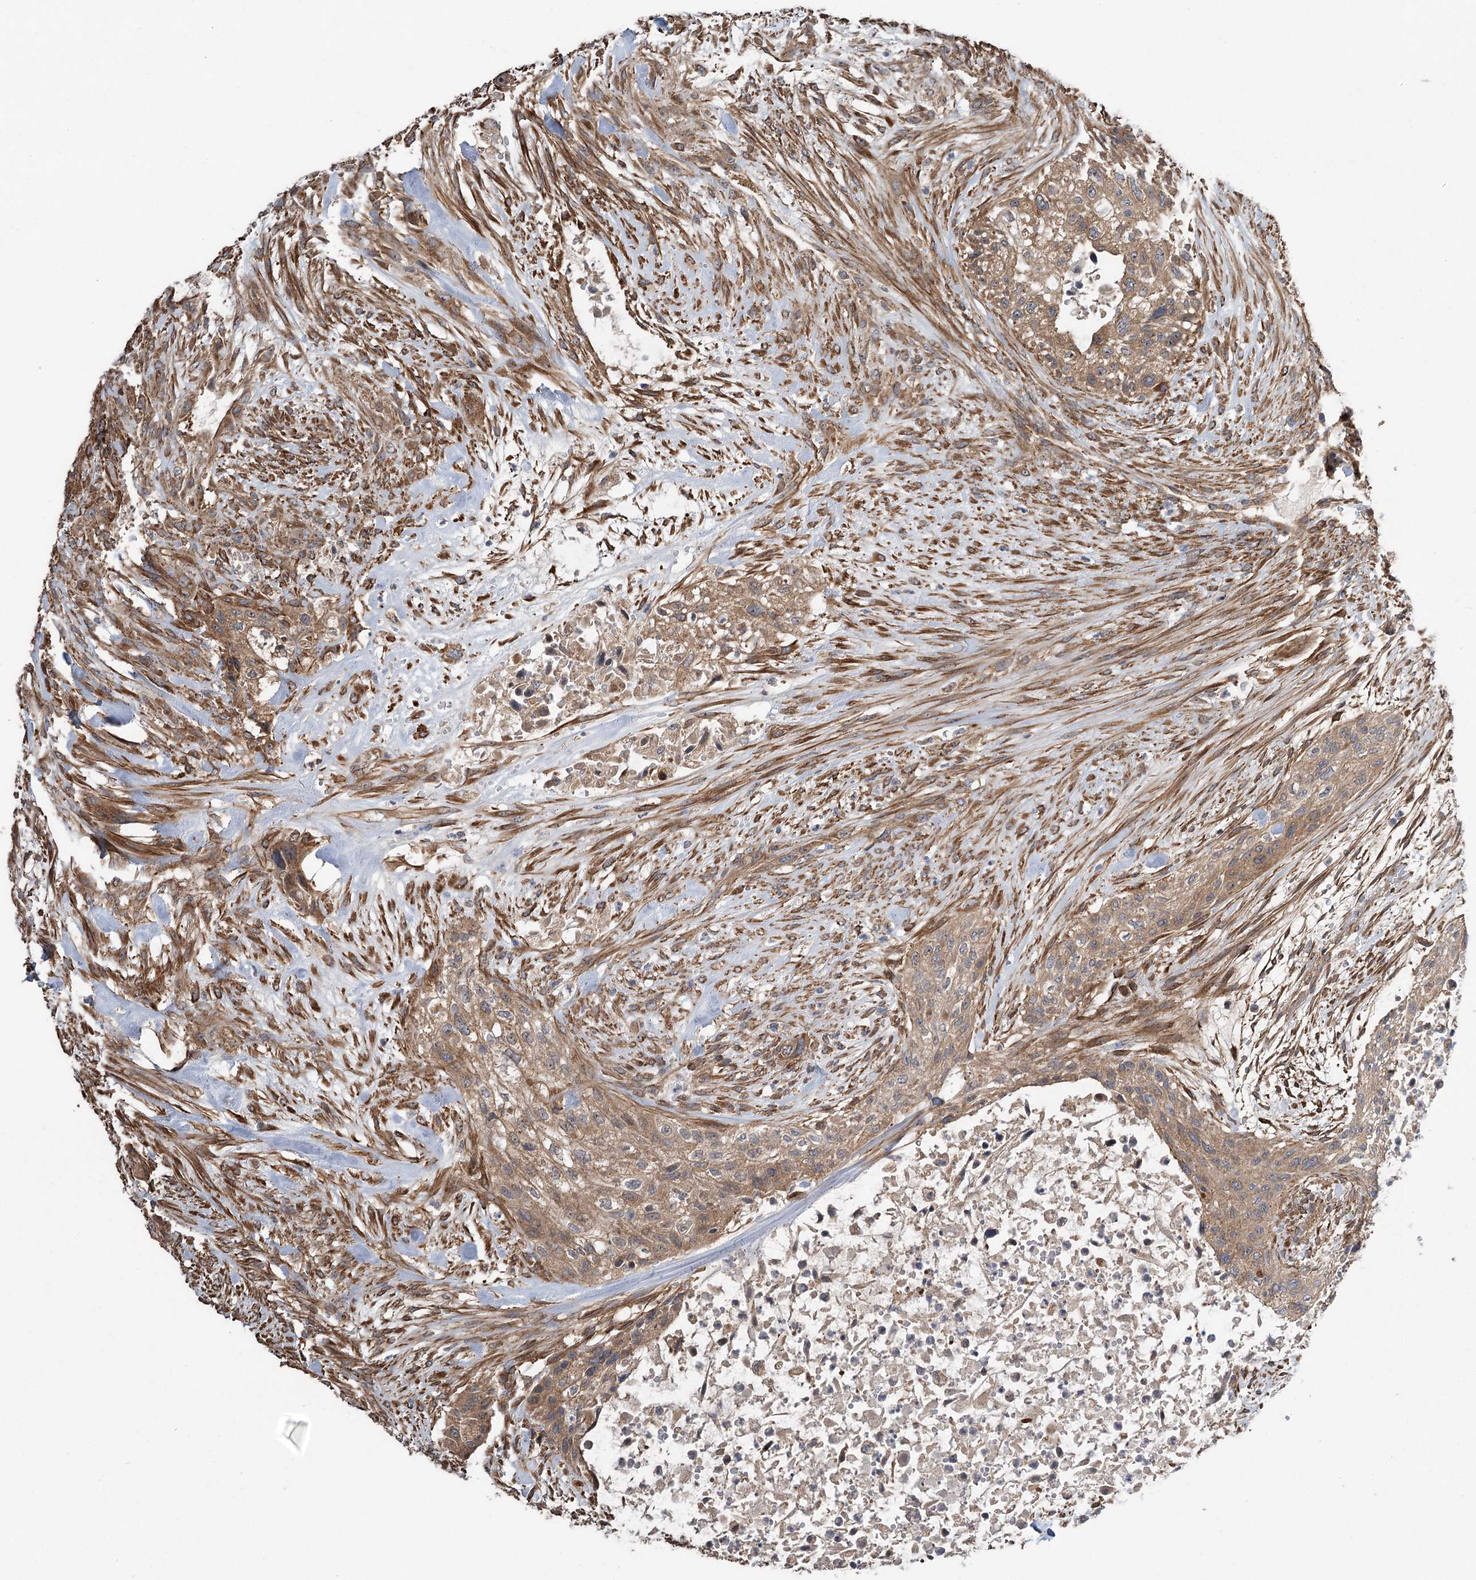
{"staining": {"intensity": "moderate", "quantity": ">75%", "location": "cytoplasmic/membranous"}, "tissue": "urothelial cancer", "cell_type": "Tumor cells", "image_type": "cancer", "snomed": [{"axis": "morphology", "description": "Urothelial carcinoma, High grade"}, {"axis": "topography", "description": "Urinary bladder"}], "caption": "The photomicrograph shows a brown stain indicating the presence of a protein in the cytoplasmic/membranous of tumor cells in urothelial carcinoma (high-grade). (brown staining indicates protein expression, while blue staining denotes nuclei).", "gene": "RWDD4", "patient": {"sex": "male", "age": 35}}